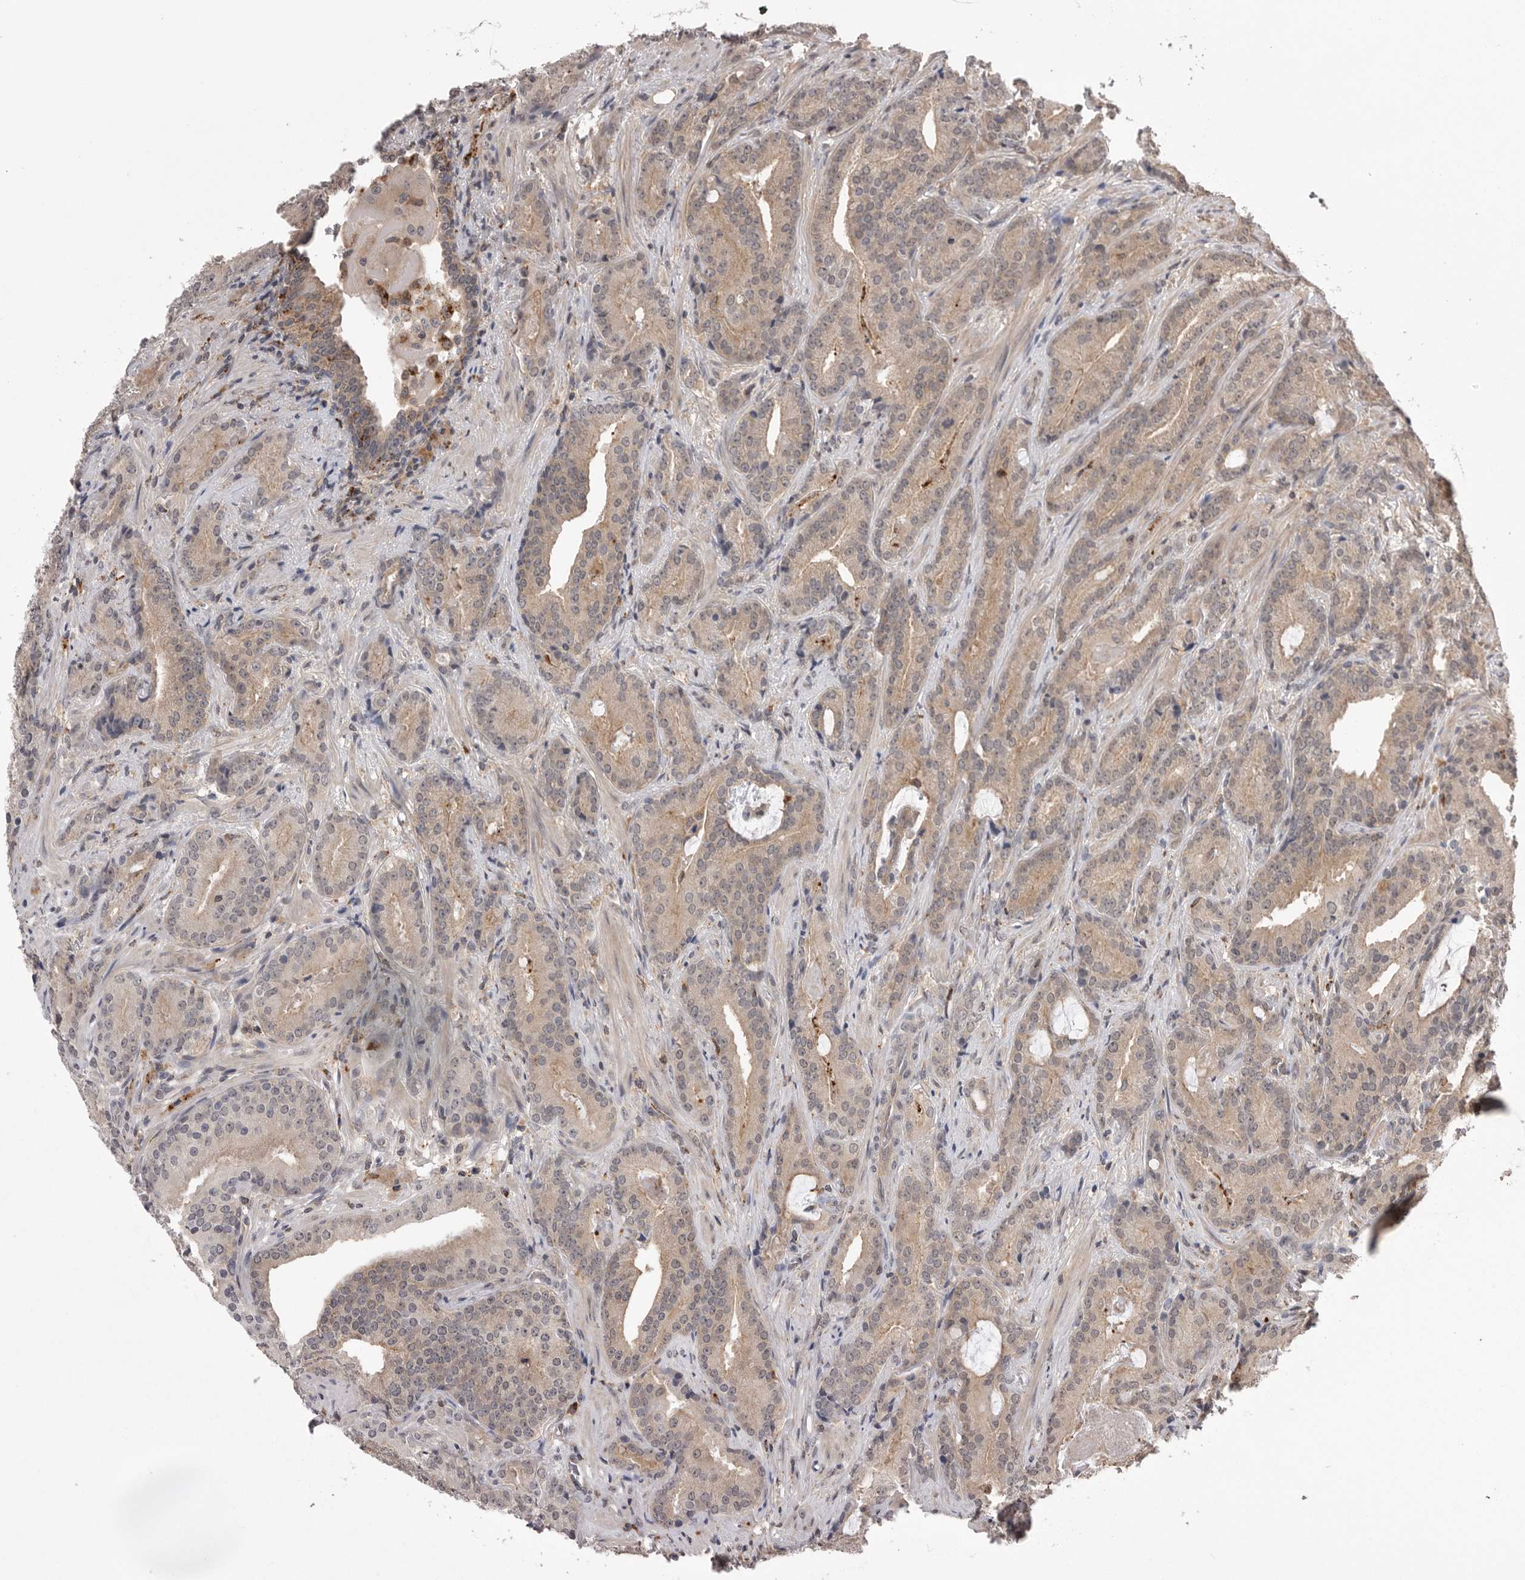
{"staining": {"intensity": "weak", "quantity": ">75%", "location": "cytoplasmic/membranous"}, "tissue": "prostate cancer", "cell_type": "Tumor cells", "image_type": "cancer", "snomed": [{"axis": "morphology", "description": "Adenocarcinoma, Low grade"}, {"axis": "topography", "description": "Prostate"}], "caption": "Protein expression by IHC demonstrates weak cytoplasmic/membranous positivity in approximately >75% of tumor cells in low-grade adenocarcinoma (prostate).", "gene": "AOAH", "patient": {"sex": "male", "age": 67}}